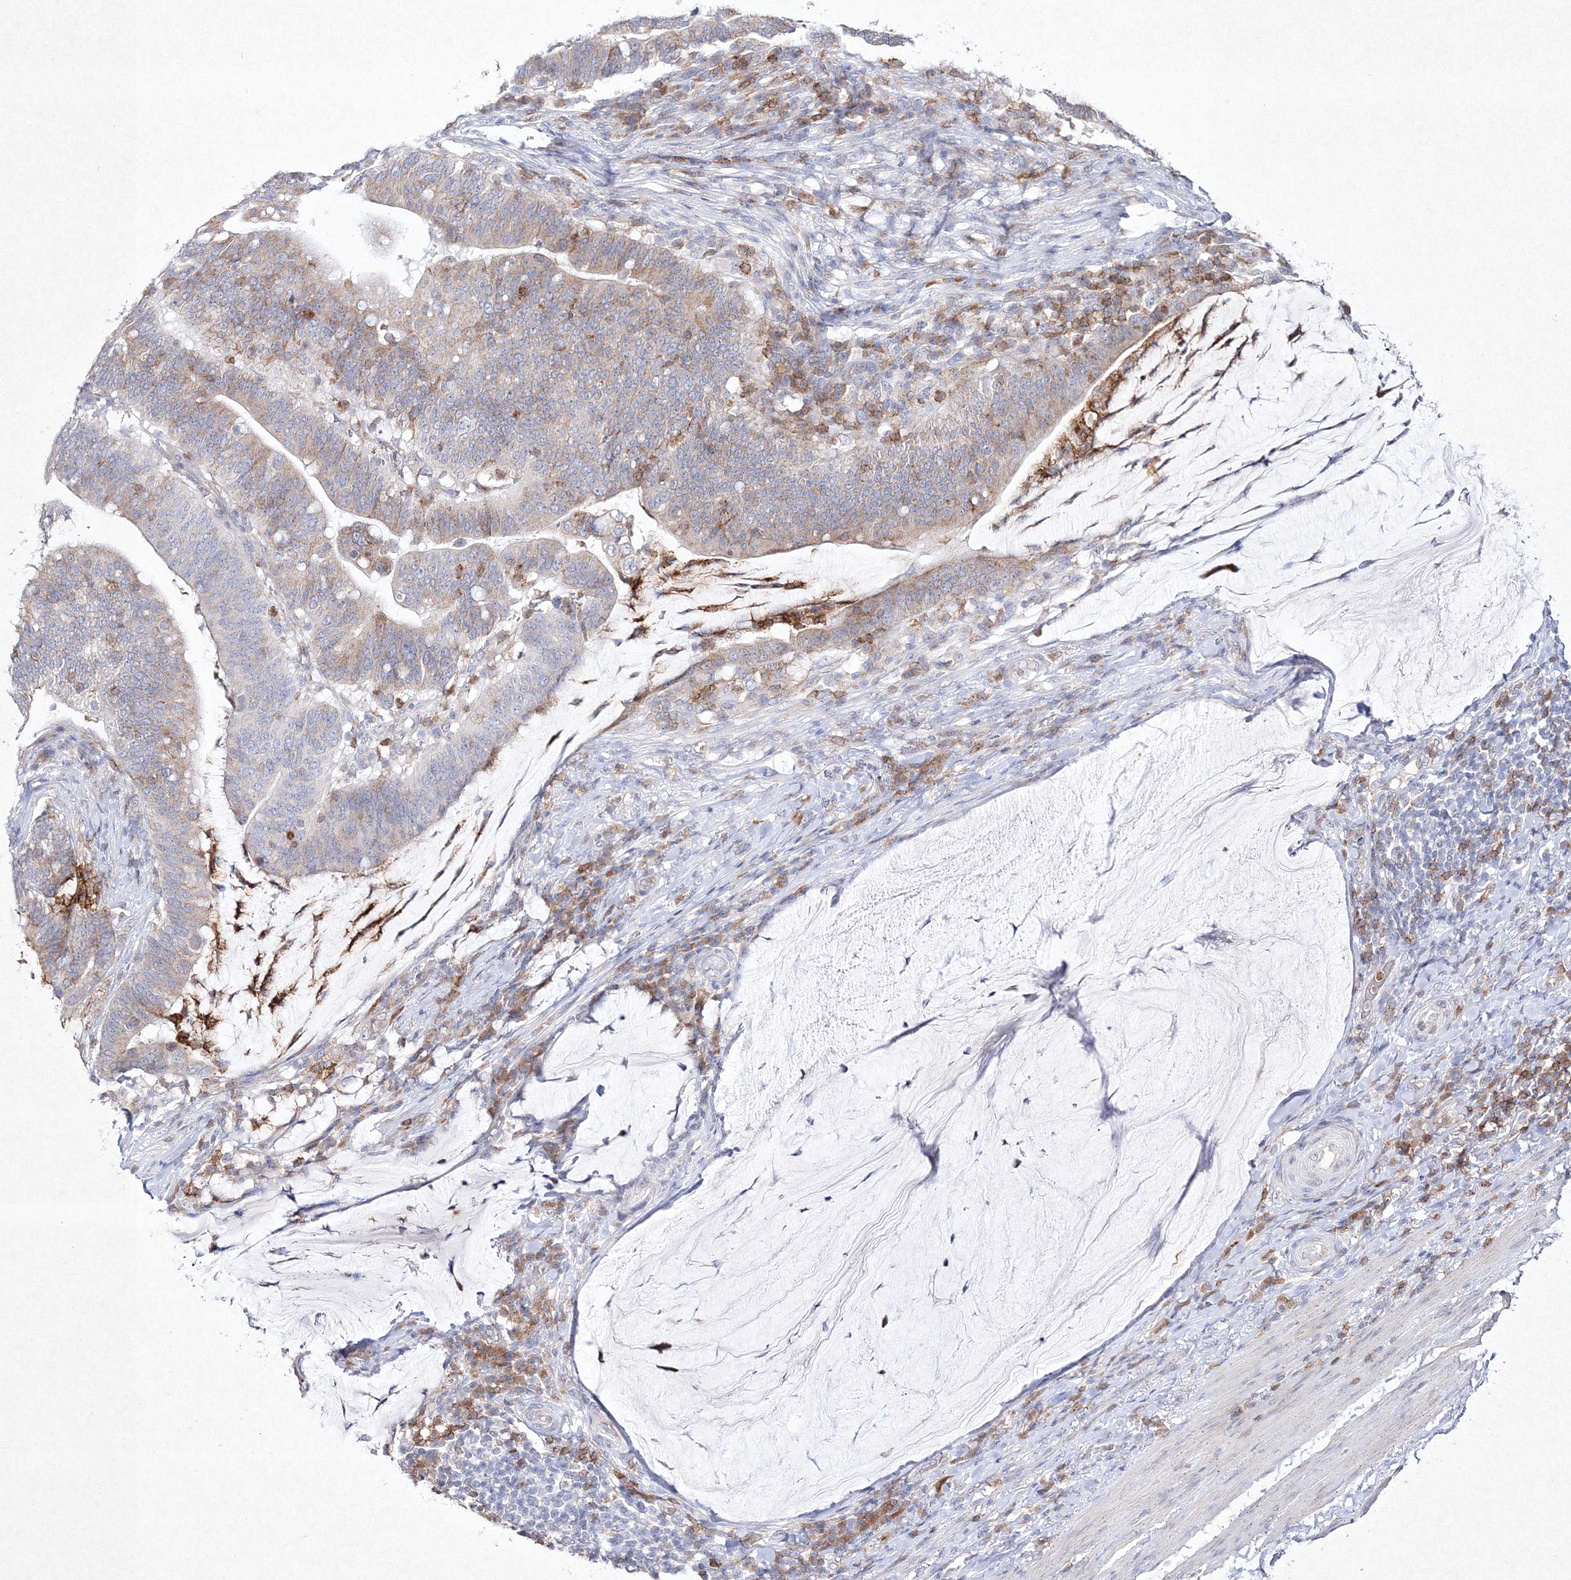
{"staining": {"intensity": "moderate", "quantity": "25%-75%", "location": "cytoplasmic/membranous"}, "tissue": "colorectal cancer", "cell_type": "Tumor cells", "image_type": "cancer", "snomed": [{"axis": "morphology", "description": "Normal tissue, NOS"}, {"axis": "morphology", "description": "Adenocarcinoma, NOS"}, {"axis": "topography", "description": "Colon"}], "caption": "Immunohistochemistry of human adenocarcinoma (colorectal) displays medium levels of moderate cytoplasmic/membranous positivity in approximately 25%-75% of tumor cells.", "gene": "HCST", "patient": {"sex": "female", "age": 66}}